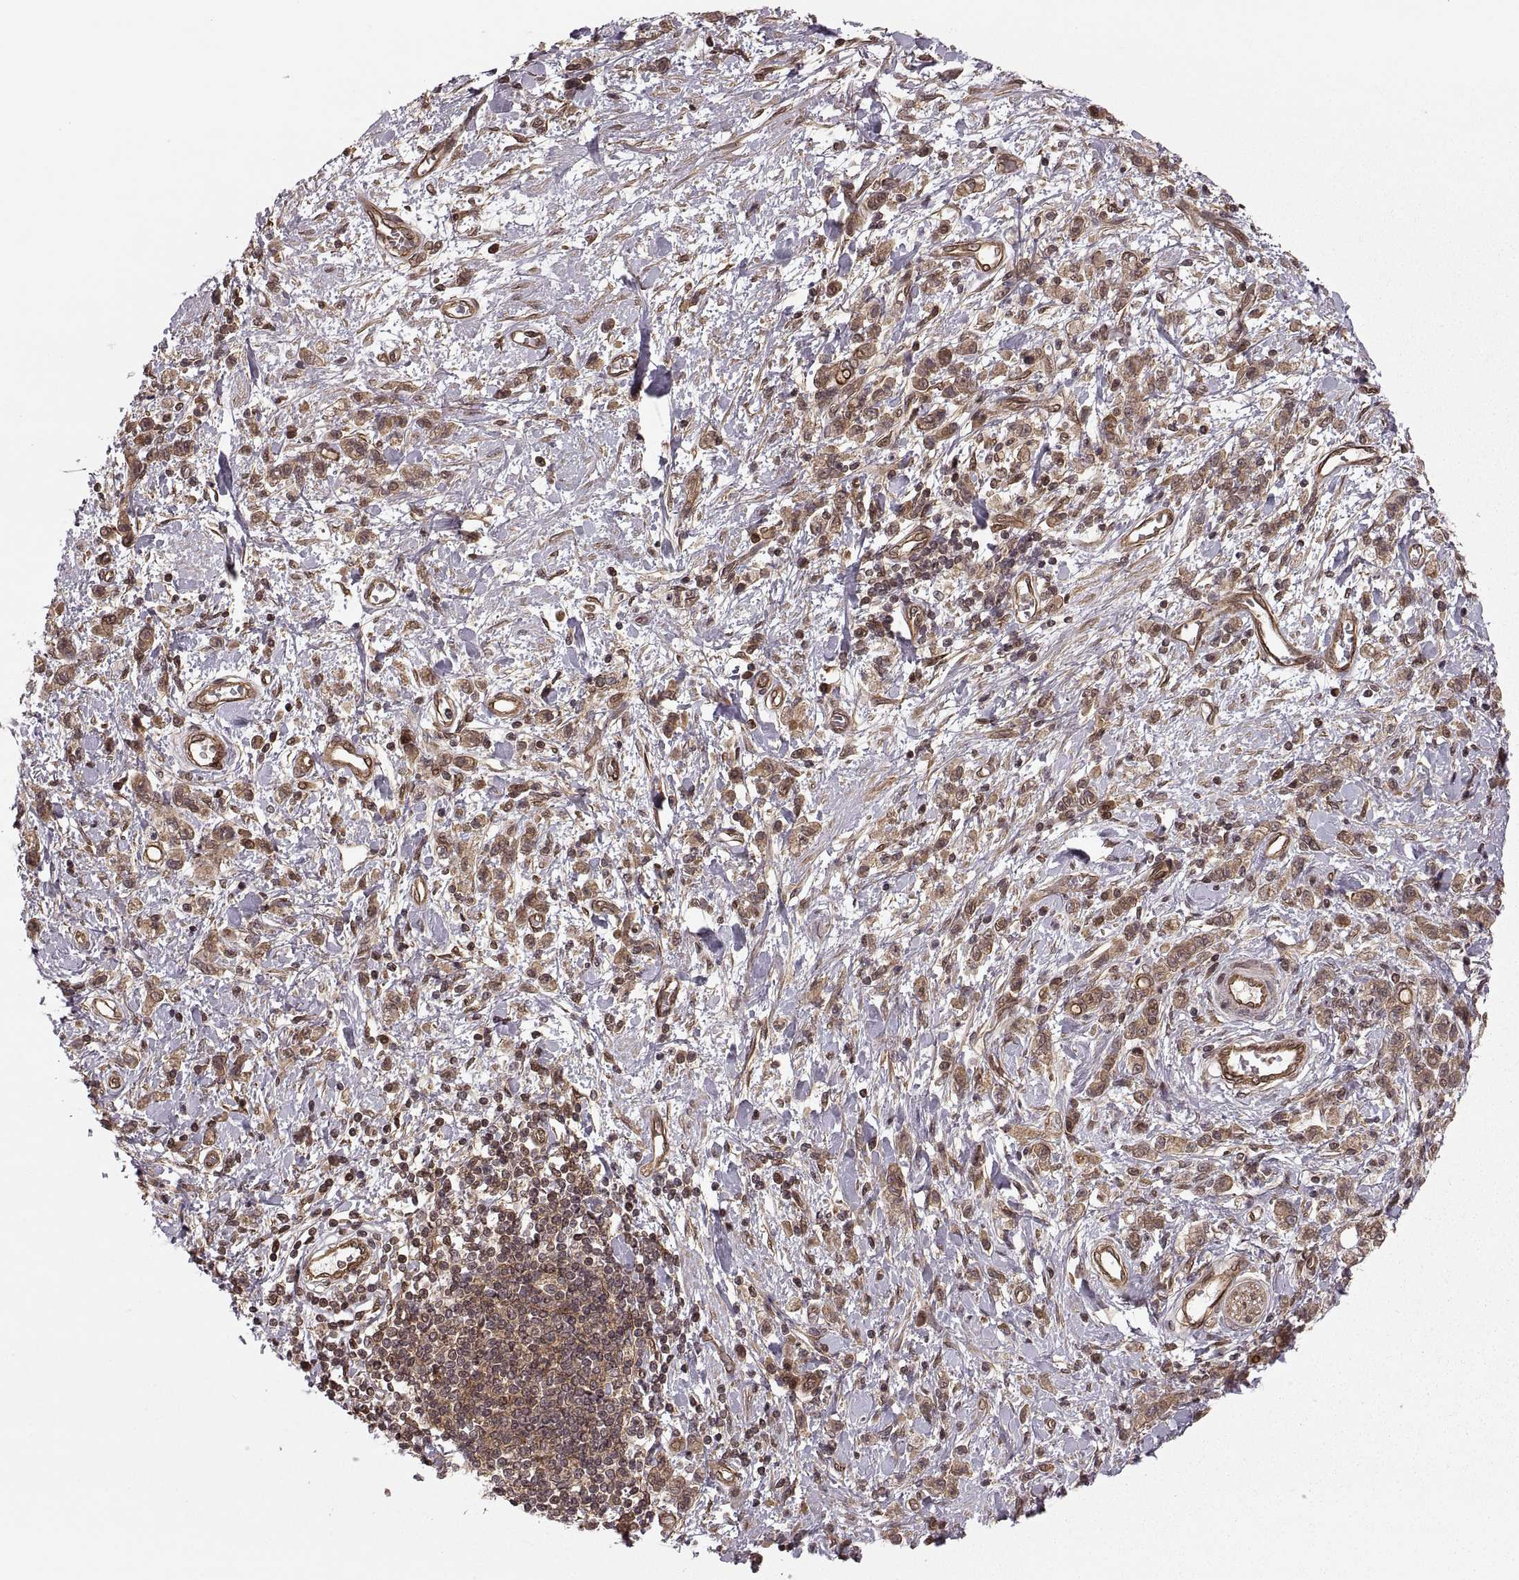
{"staining": {"intensity": "moderate", "quantity": ">75%", "location": "cytoplasmic/membranous"}, "tissue": "stomach cancer", "cell_type": "Tumor cells", "image_type": "cancer", "snomed": [{"axis": "morphology", "description": "Adenocarcinoma, NOS"}, {"axis": "topography", "description": "Stomach"}], "caption": "Immunohistochemistry photomicrograph of neoplastic tissue: human stomach cancer (adenocarcinoma) stained using immunohistochemistry (IHC) shows medium levels of moderate protein expression localized specifically in the cytoplasmic/membranous of tumor cells, appearing as a cytoplasmic/membranous brown color.", "gene": "DEDD", "patient": {"sex": "male", "age": 77}}